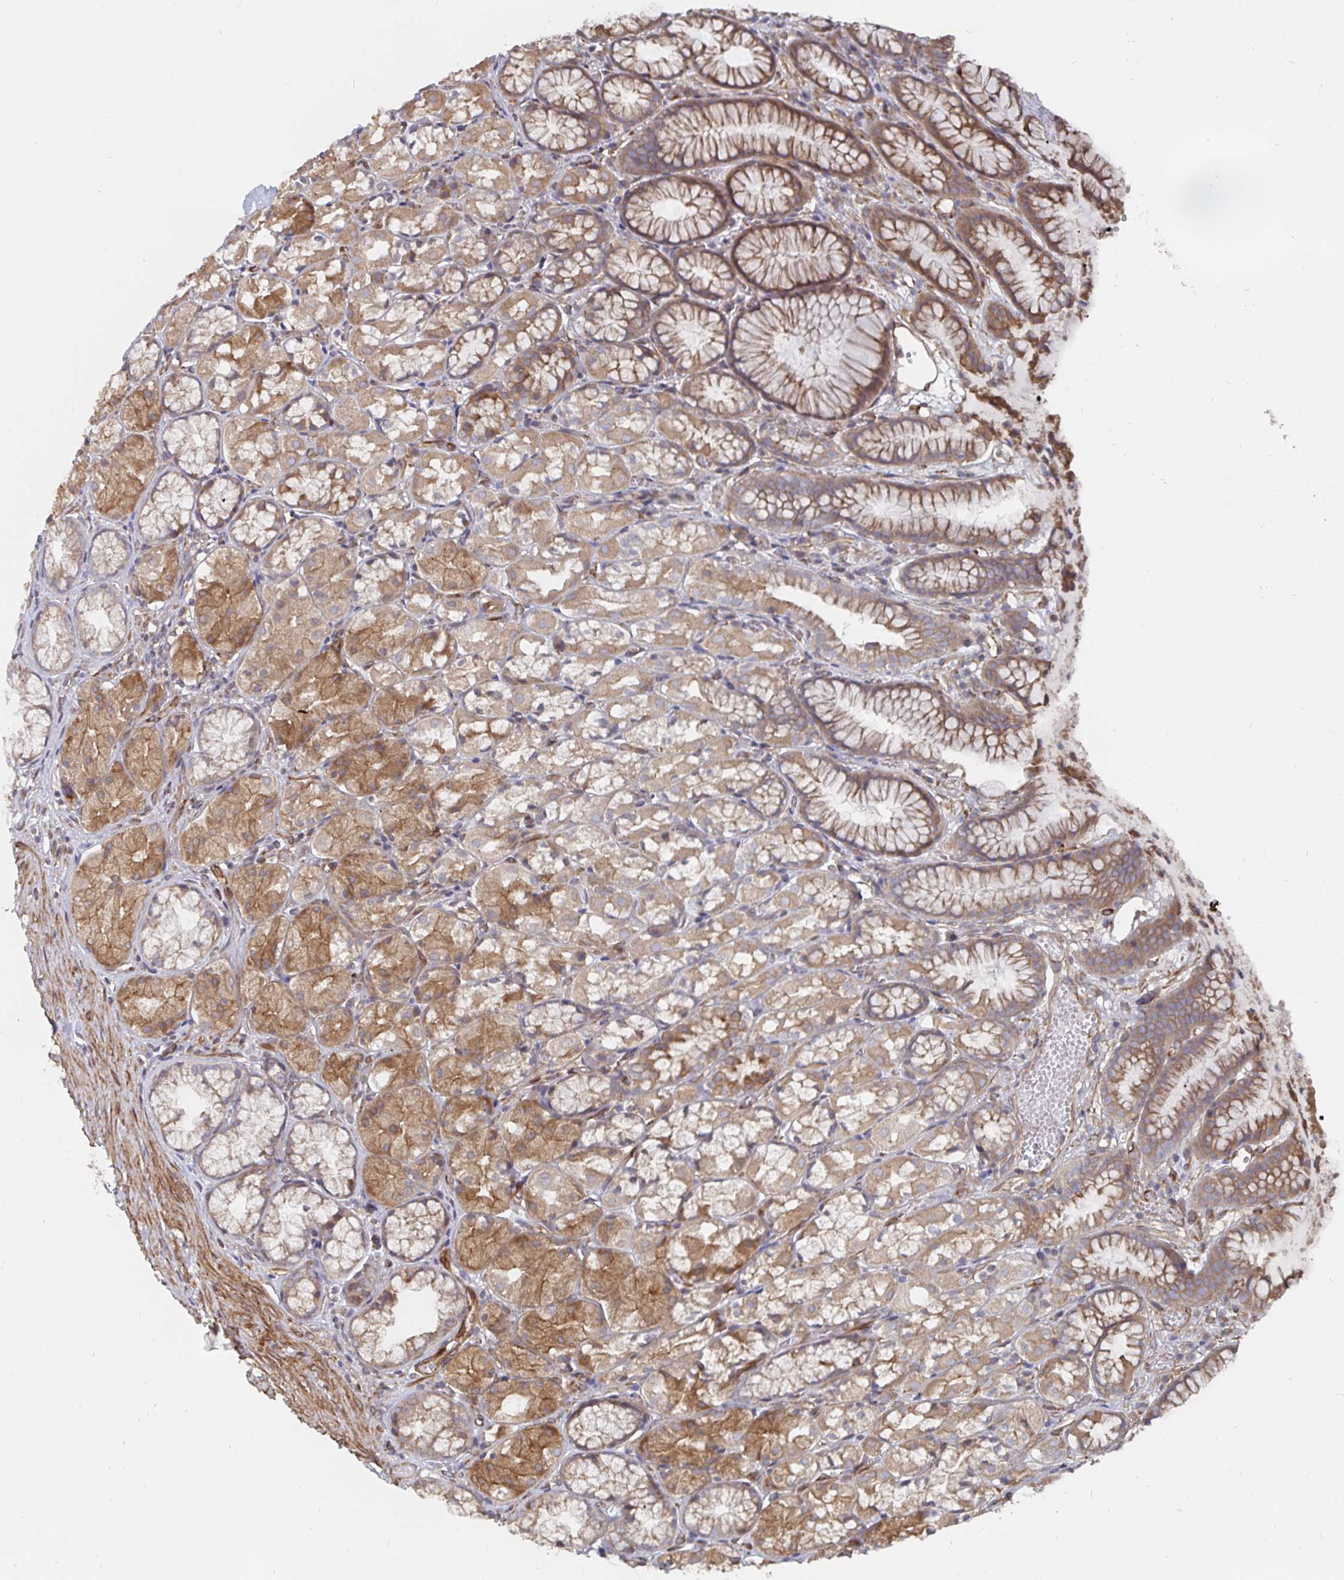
{"staining": {"intensity": "moderate", "quantity": ">75%", "location": "cytoplasmic/membranous"}, "tissue": "stomach", "cell_type": "Glandular cells", "image_type": "normal", "snomed": [{"axis": "morphology", "description": "Normal tissue, NOS"}, {"axis": "topography", "description": "Stomach"}], "caption": "Benign stomach displays moderate cytoplasmic/membranous positivity in approximately >75% of glandular cells (Stains: DAB (3,3'-diaminobenzidine) in brown, nuclei in blue, Microscopy: brightfield microscopy at high magnification)..", "gene": "BCAP29", "patient": {"sex": "male", "age": 70}}